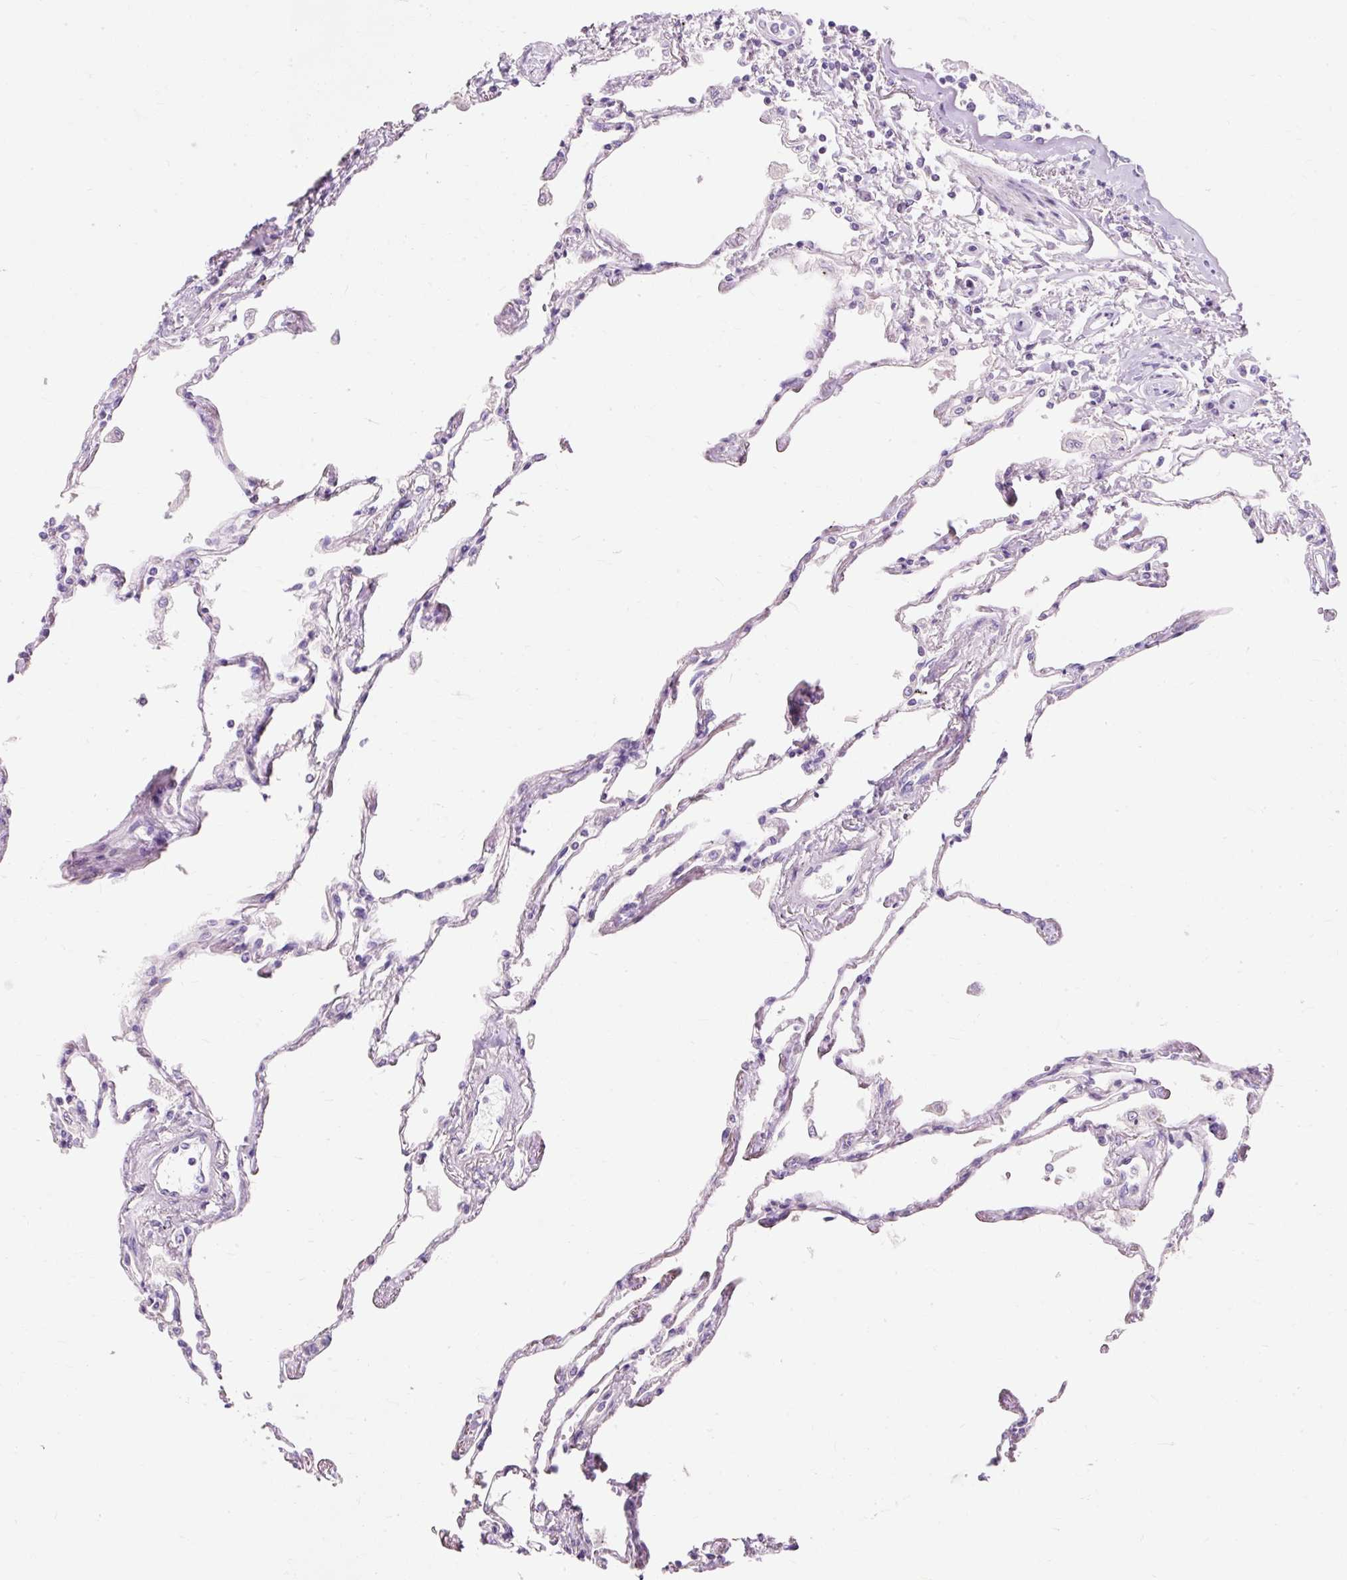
{"staining": {"intensity": "negative", "quantity": "none", "location": "none"}, "tissue": "lung", "cell_type": "Alveolar cells", "image_type": "normal", "snomed": [{"axis": "morphology", "description": "Normal tissue, NOS"}, {"axis": "topography", "description": "Lung"}], "caption": "High power microscopy micrograph of an immunohistochemistry micrograph of benign lung, revealing no significant staining in alveolar cells.", "gene": "TMEM213", "patient": {"sex": "female", "age": 67}}